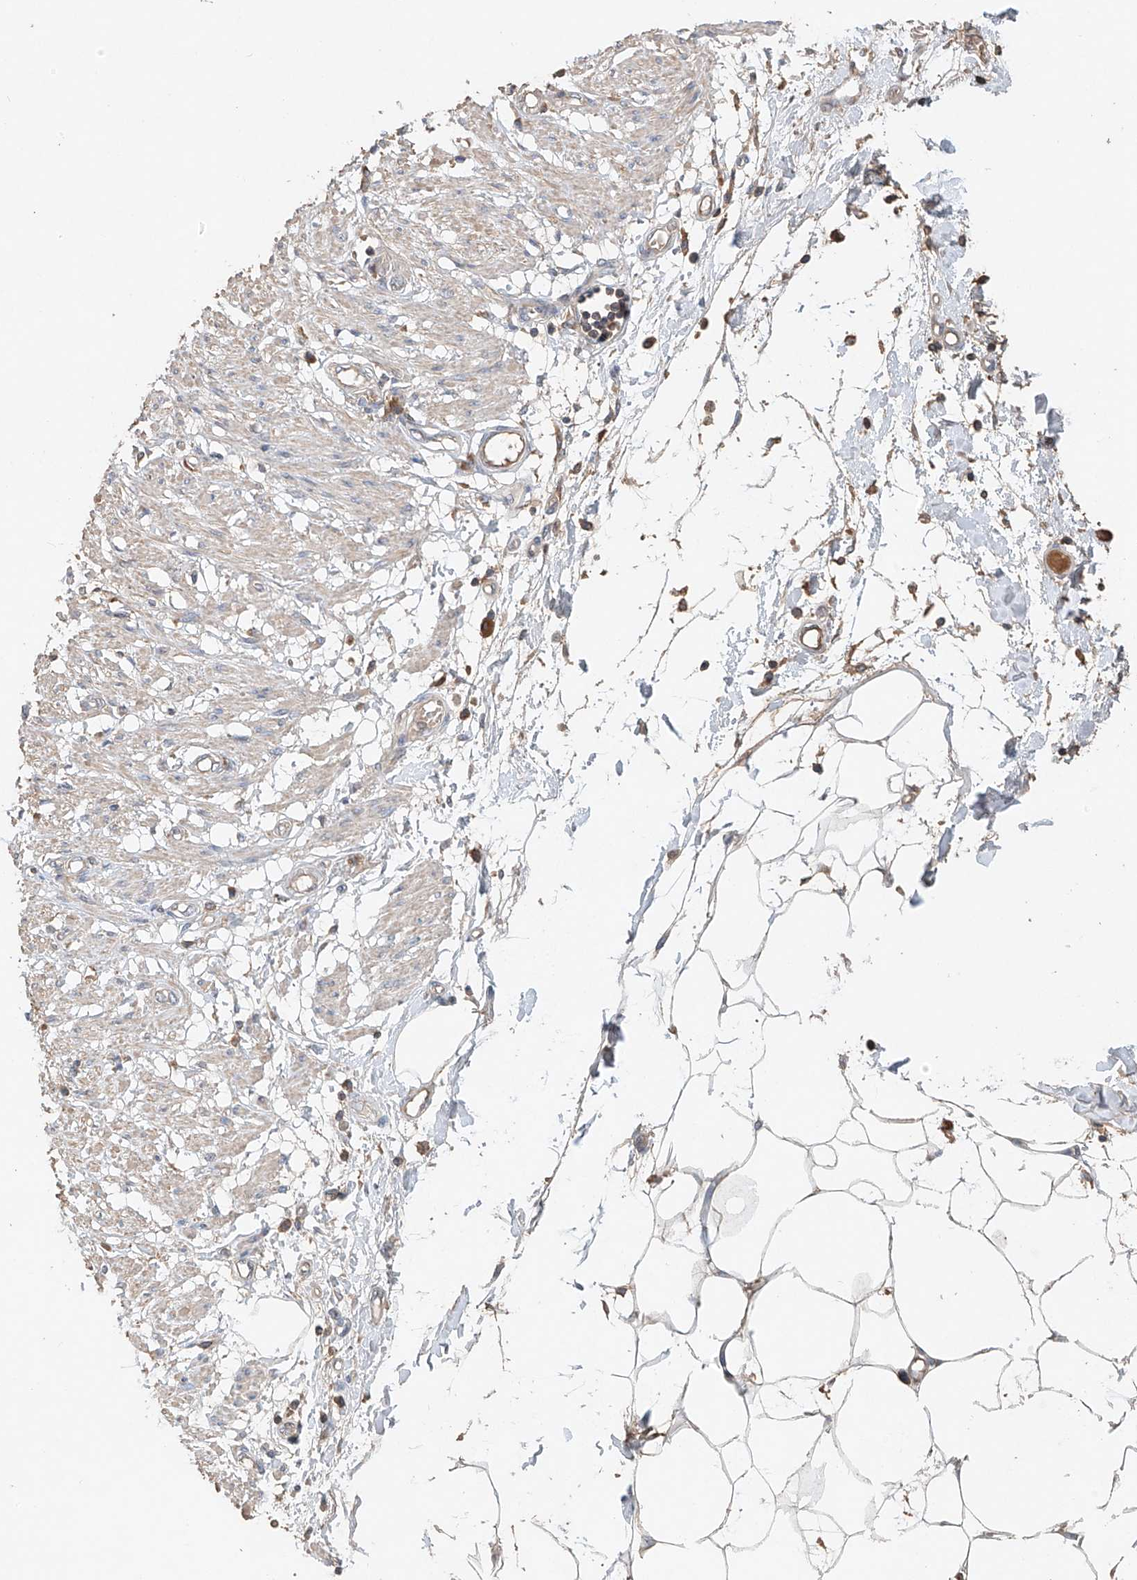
{"staining": {"intensity": "negative", "quantity": "none", "location": "none"}, "tissue": "smooth muscle", "cell_type": "Smooth muscle cells", "image_type": "normal", "snomed": [{"axis": "morphology", "description": "Normal tissue, NOS"}, {"axis": "morphology", "description": "Adenocarcinoma, NOS"}, {"axis": "topography", "description": "Smooth muscle"}, {"axis": "topography", "description": "Colon"}], "caption": "The image shows no significant expression in smooth muscle cells of smooth muscle.", "gene": "GNB1L", "patient": {"sex": "male", "age": 14}}